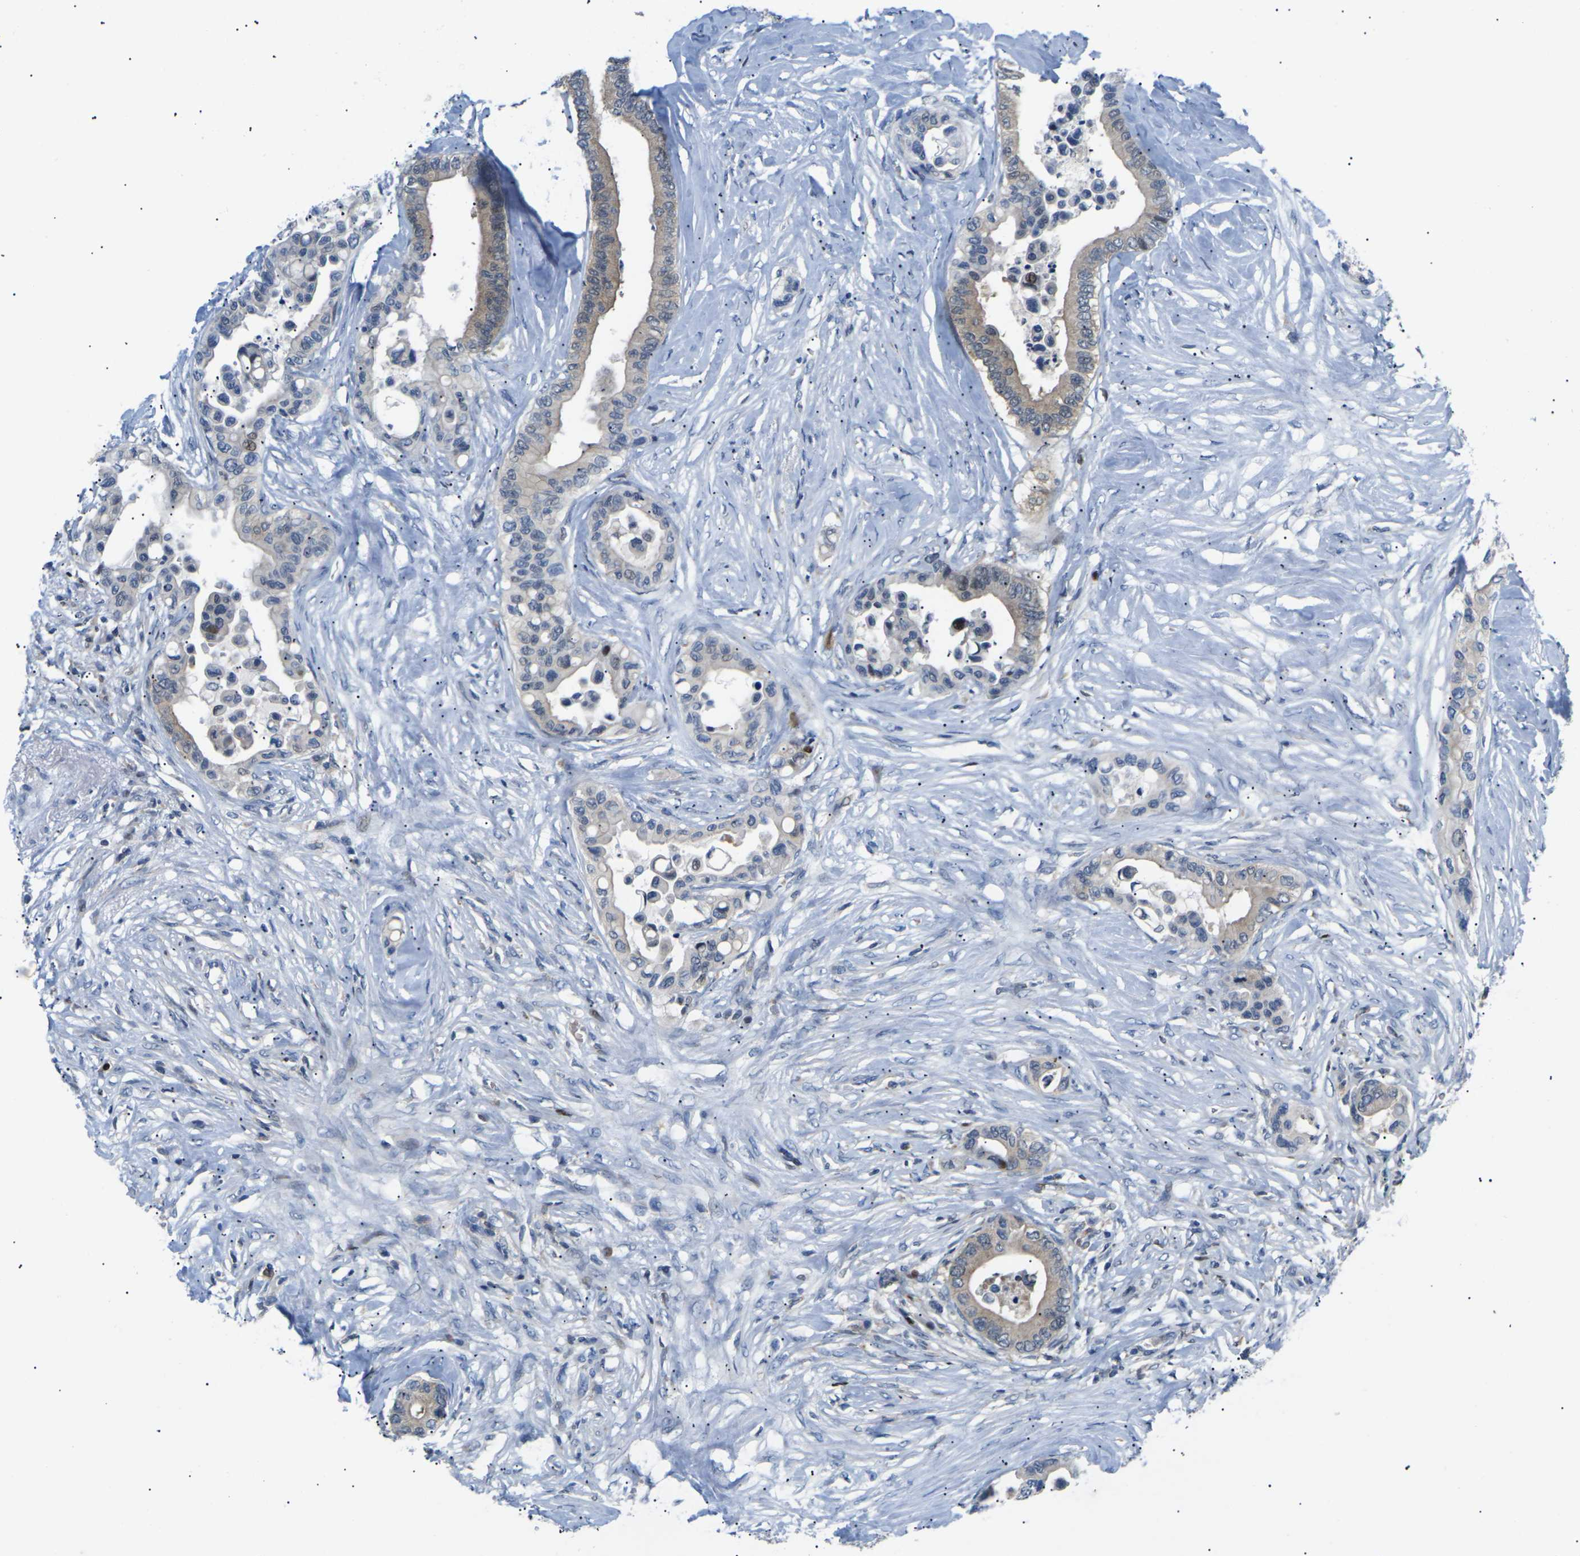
{"staining": {"intensity": "moderate", "quantity": ">75%", "location": "cytoplasmic/membranous"}, "tissue": "colorectal cancer", "cell_type": "Tumor cells", "image_type": "cancer", "snomed": [{"axis": "morphology", "description": "Normal tissue, NOS"}, {"axis": "morphology", "description": "Adenocarcinoma, NOS"}, {"axis": "topography", "description": "Colon"}], "caption": "Protein staining displays moderate cytoplasmic/membranous positivity in approximately >75% of tumor cells in colorectal adenocarcinoma.", "gene": "RPS6KA3", "patient": {"sex": "male", "age": 82}}